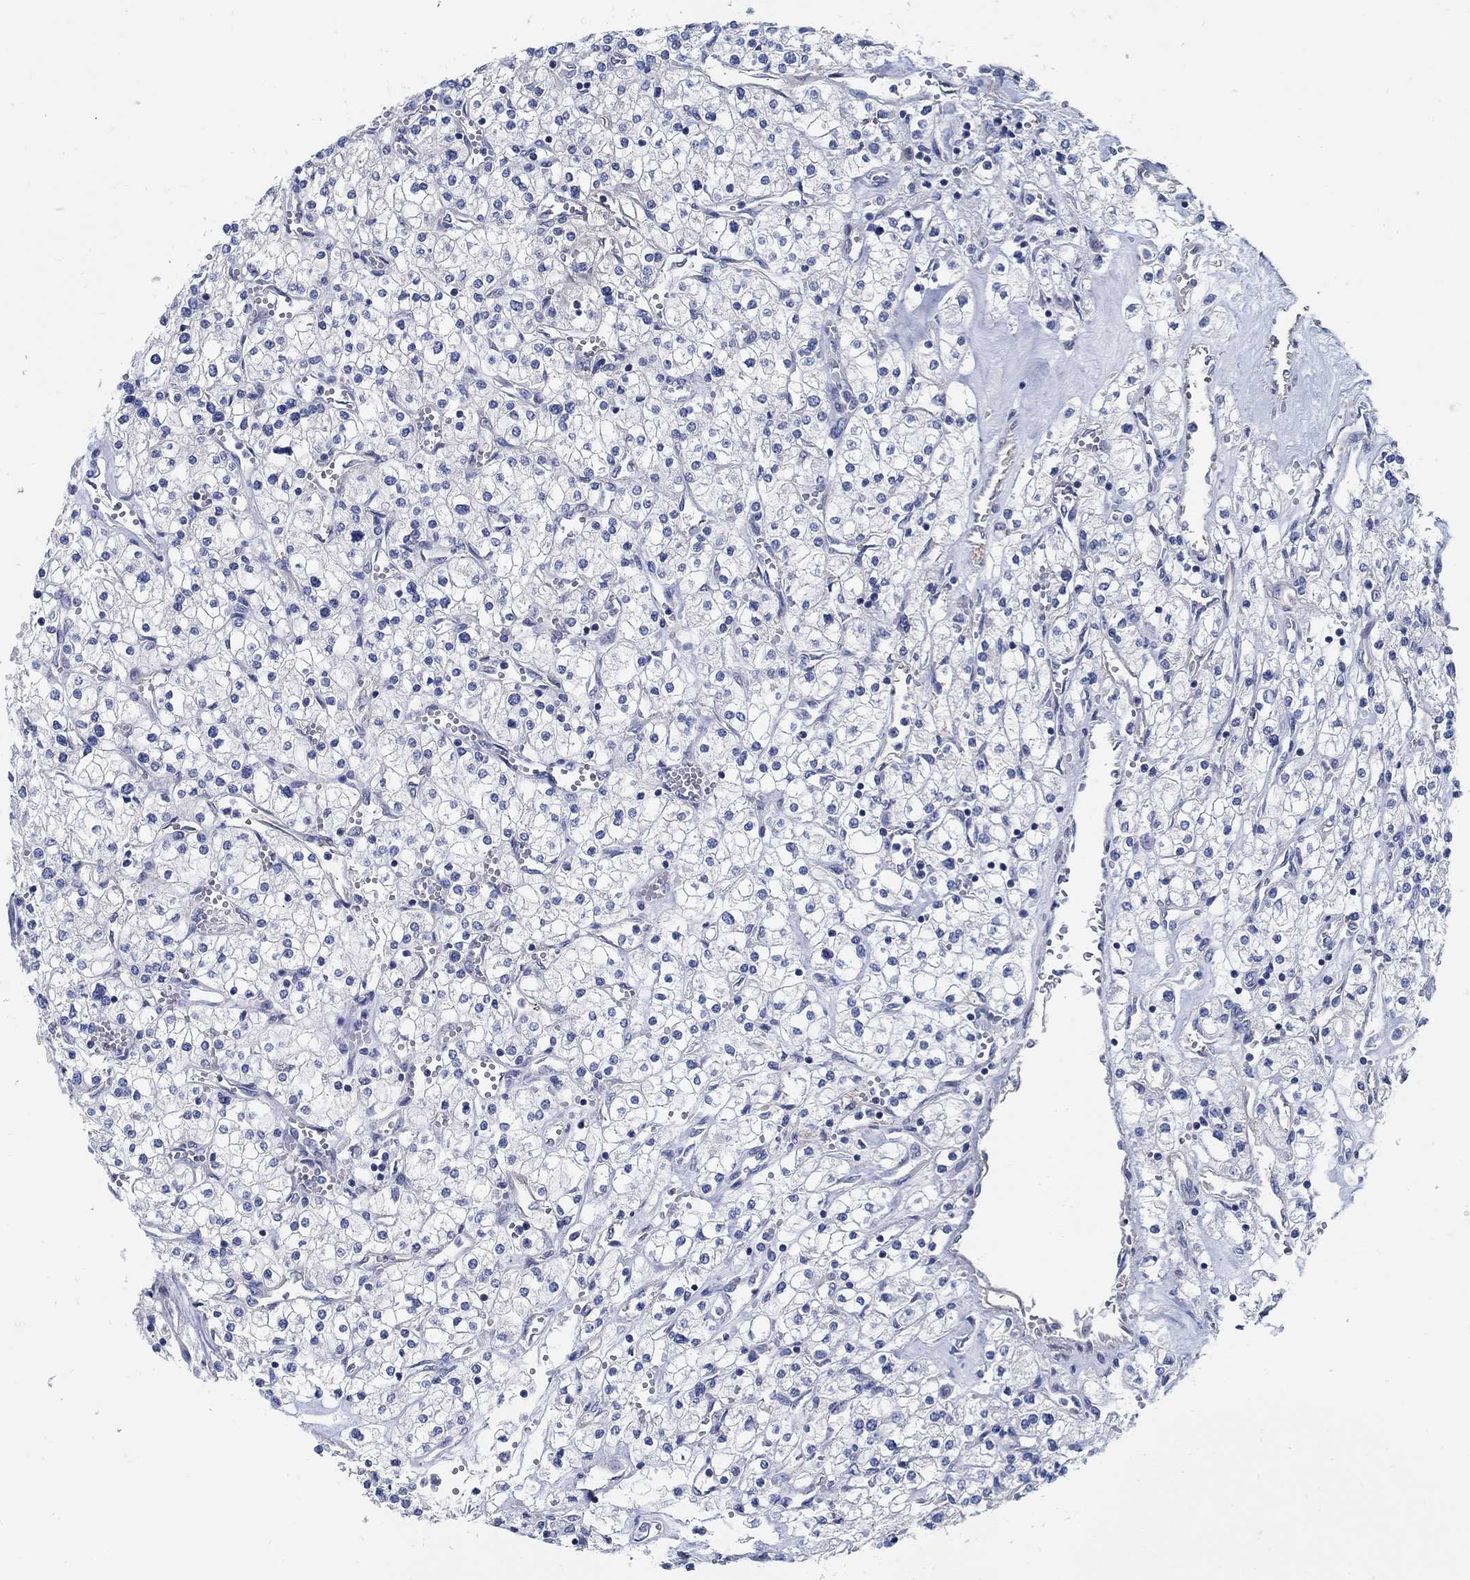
{"staining": {"intensity": "negative", "quantity": "none", "location": "none"}, "tissue": "renal cancer", "cell_type": "Tumor cells", "image_type": "cancer", "snomed": [{"axis": "morphology", "description": "Adenocarcinoma, NOS"}, {"axis": "topography", "description": "Kidney"}], "caption": "Micrograph shows no significant protein expression in tumor cells of adenocarcinoma (renal).", "gene": "C15orf39", "patient": {"sex": "male", "age": 80}}